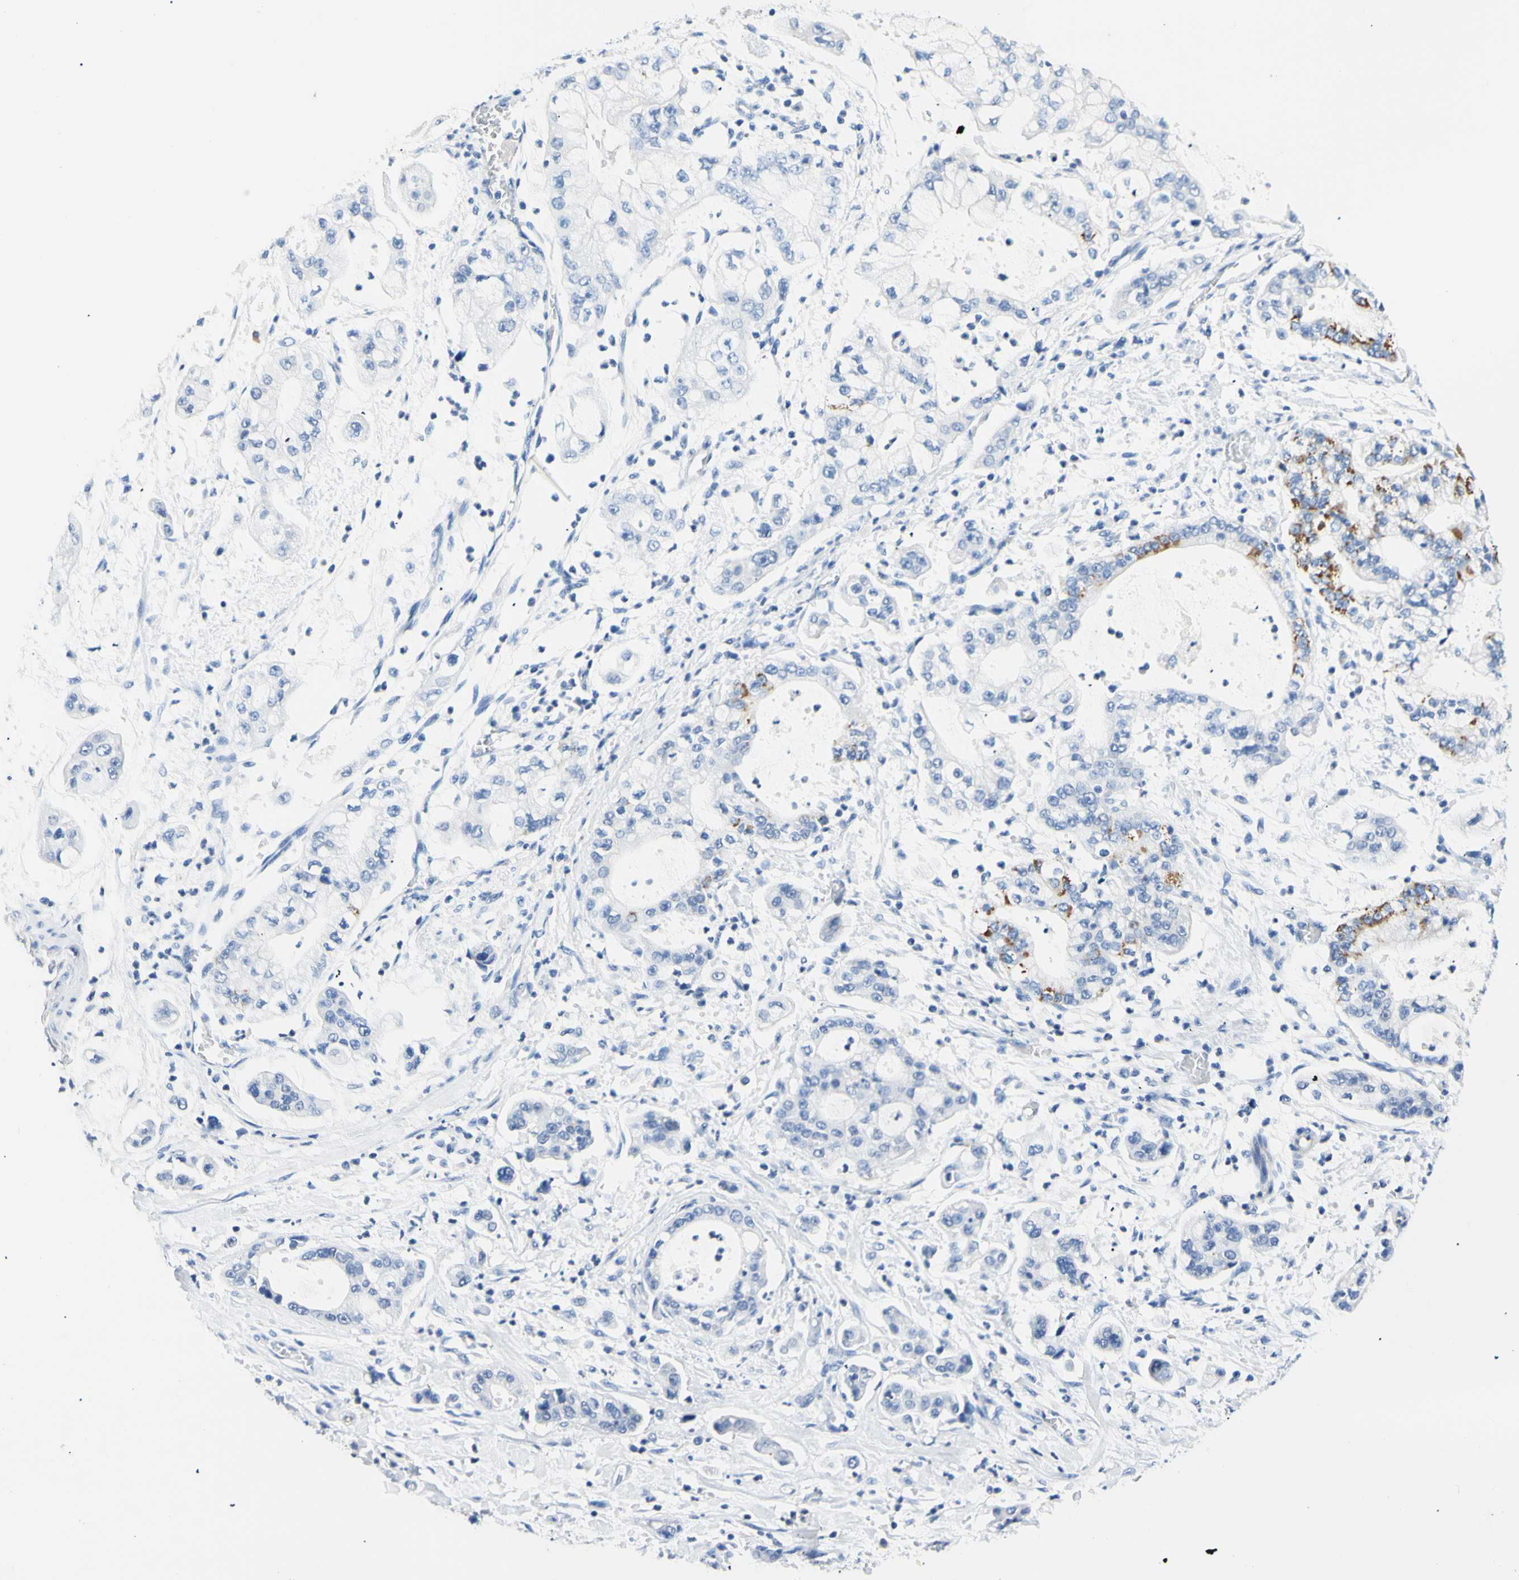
{"staining": {"intensity": "negative", "quantity": "none", "location": "none"}, "tissue": "stomach cancer", "cell_type": "Tumor cells", "image_type": "cancer", "snomed": [{"axis": "morphology", "description": "Adenocarcinoma, NOS"}, {"axis": "topography", "description": "Stomach"}], "caption": "The micrograph reveals no significant staining in tumor cells of stomach cancer (adenocarcinoma).", "gene": "HPCA", "patient": {"sex": "male", "age": 76}}